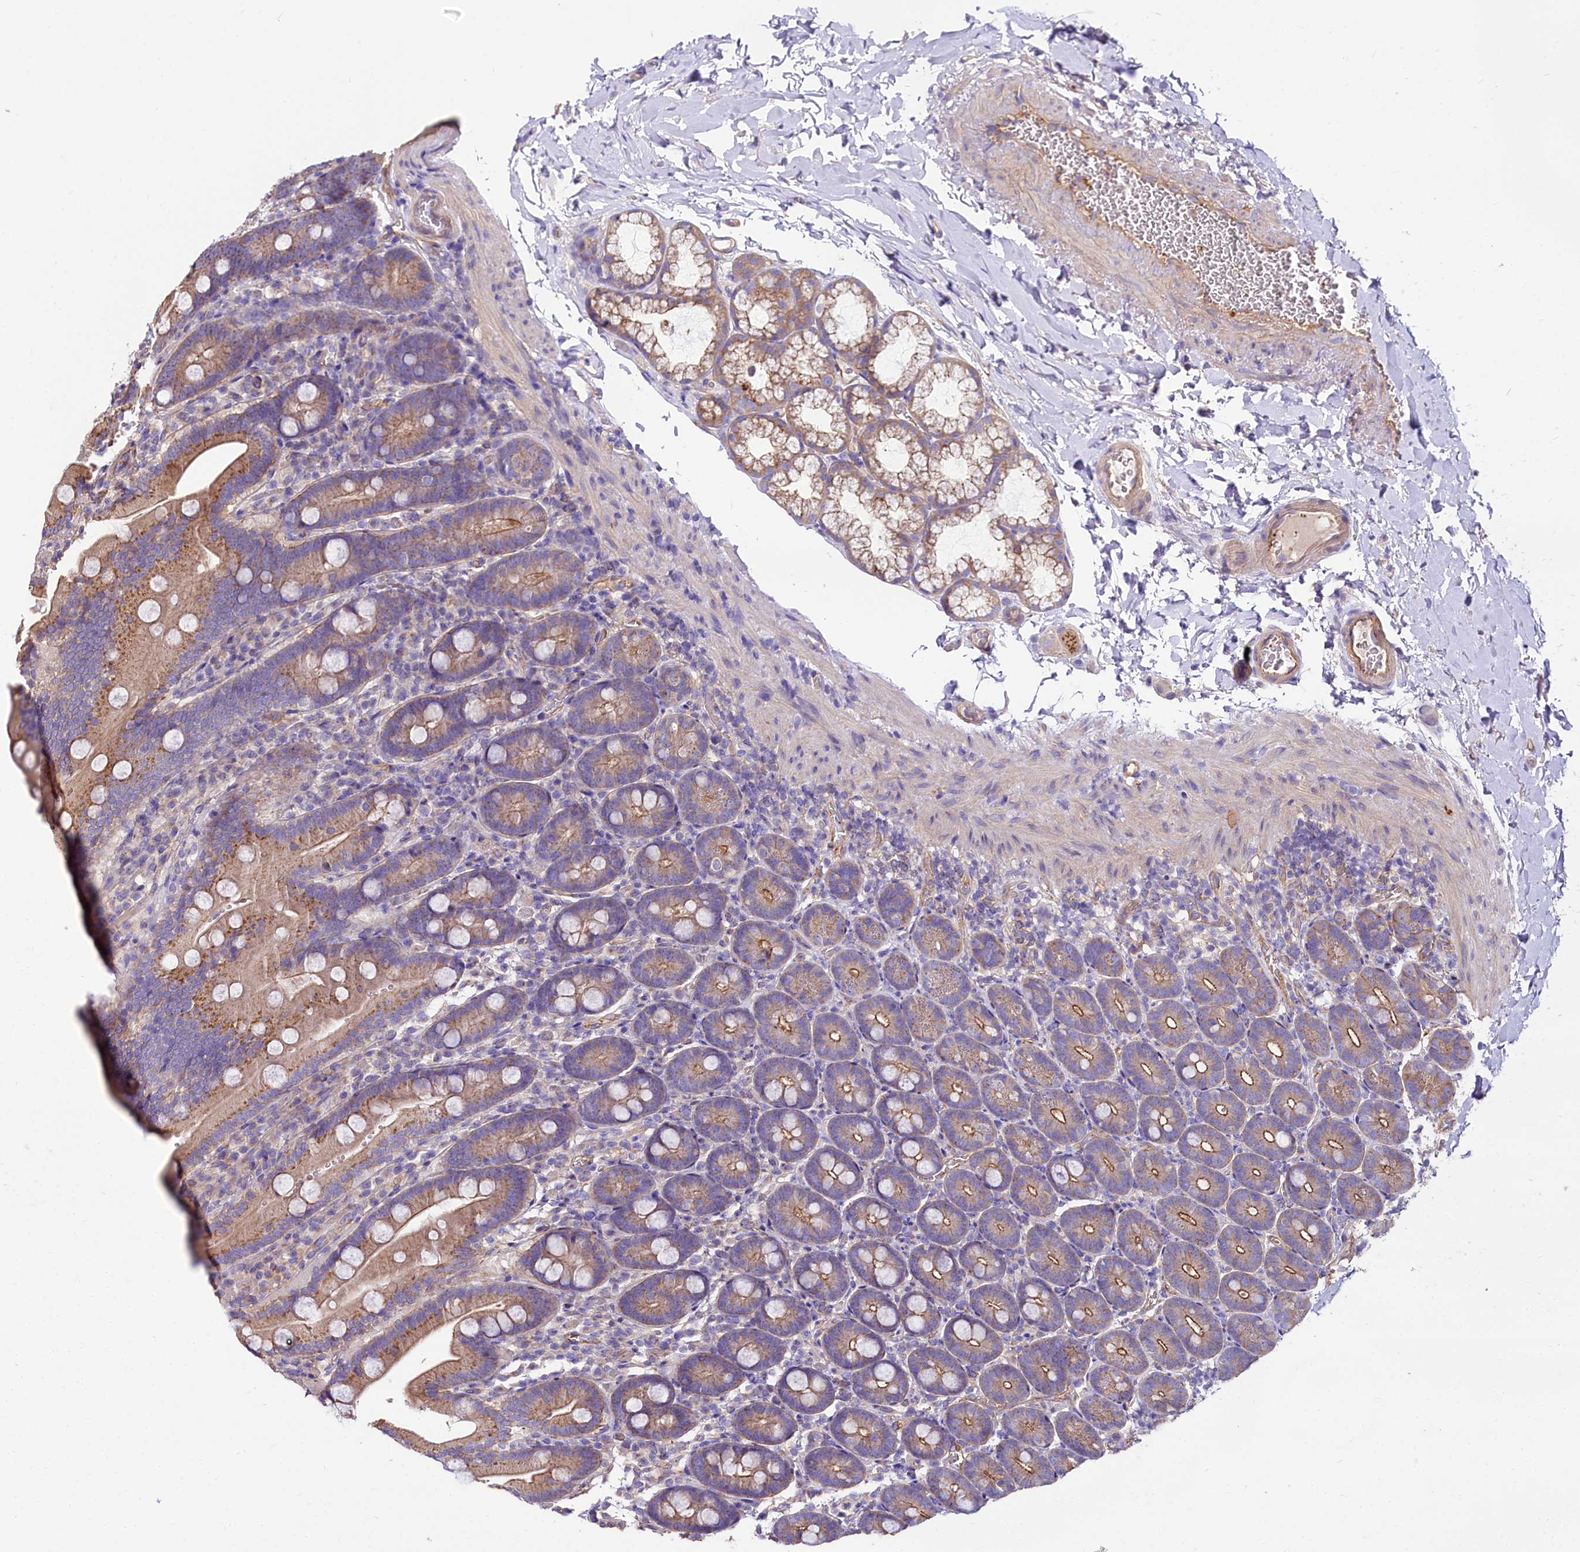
{"staining": {"intensity": "moderate", "quantity": ">75%", "location": "cytoplasmic/membranous"}, "tissue": "duodenum", "cell_type": "Glandular cells", "image_type": "normal", "snomed": [{"axis": "morphology", "description": "Normal tissue, NOS"}, {"axis": "topography", "description": "Duodenum"}], "caption": "Immunohistochemistry micrograph of normal duodenum: duodenum stained using immunohistochemistry (IHC) demonstrates medium levels of moderate protein expression localized specifically in the cytoplasmic/membranous of glandular cells, appearing as a cytoplasmic/membranous brown color.", "gene": "FCHSD2", "patient": {"sex": "female", "age": 62}}